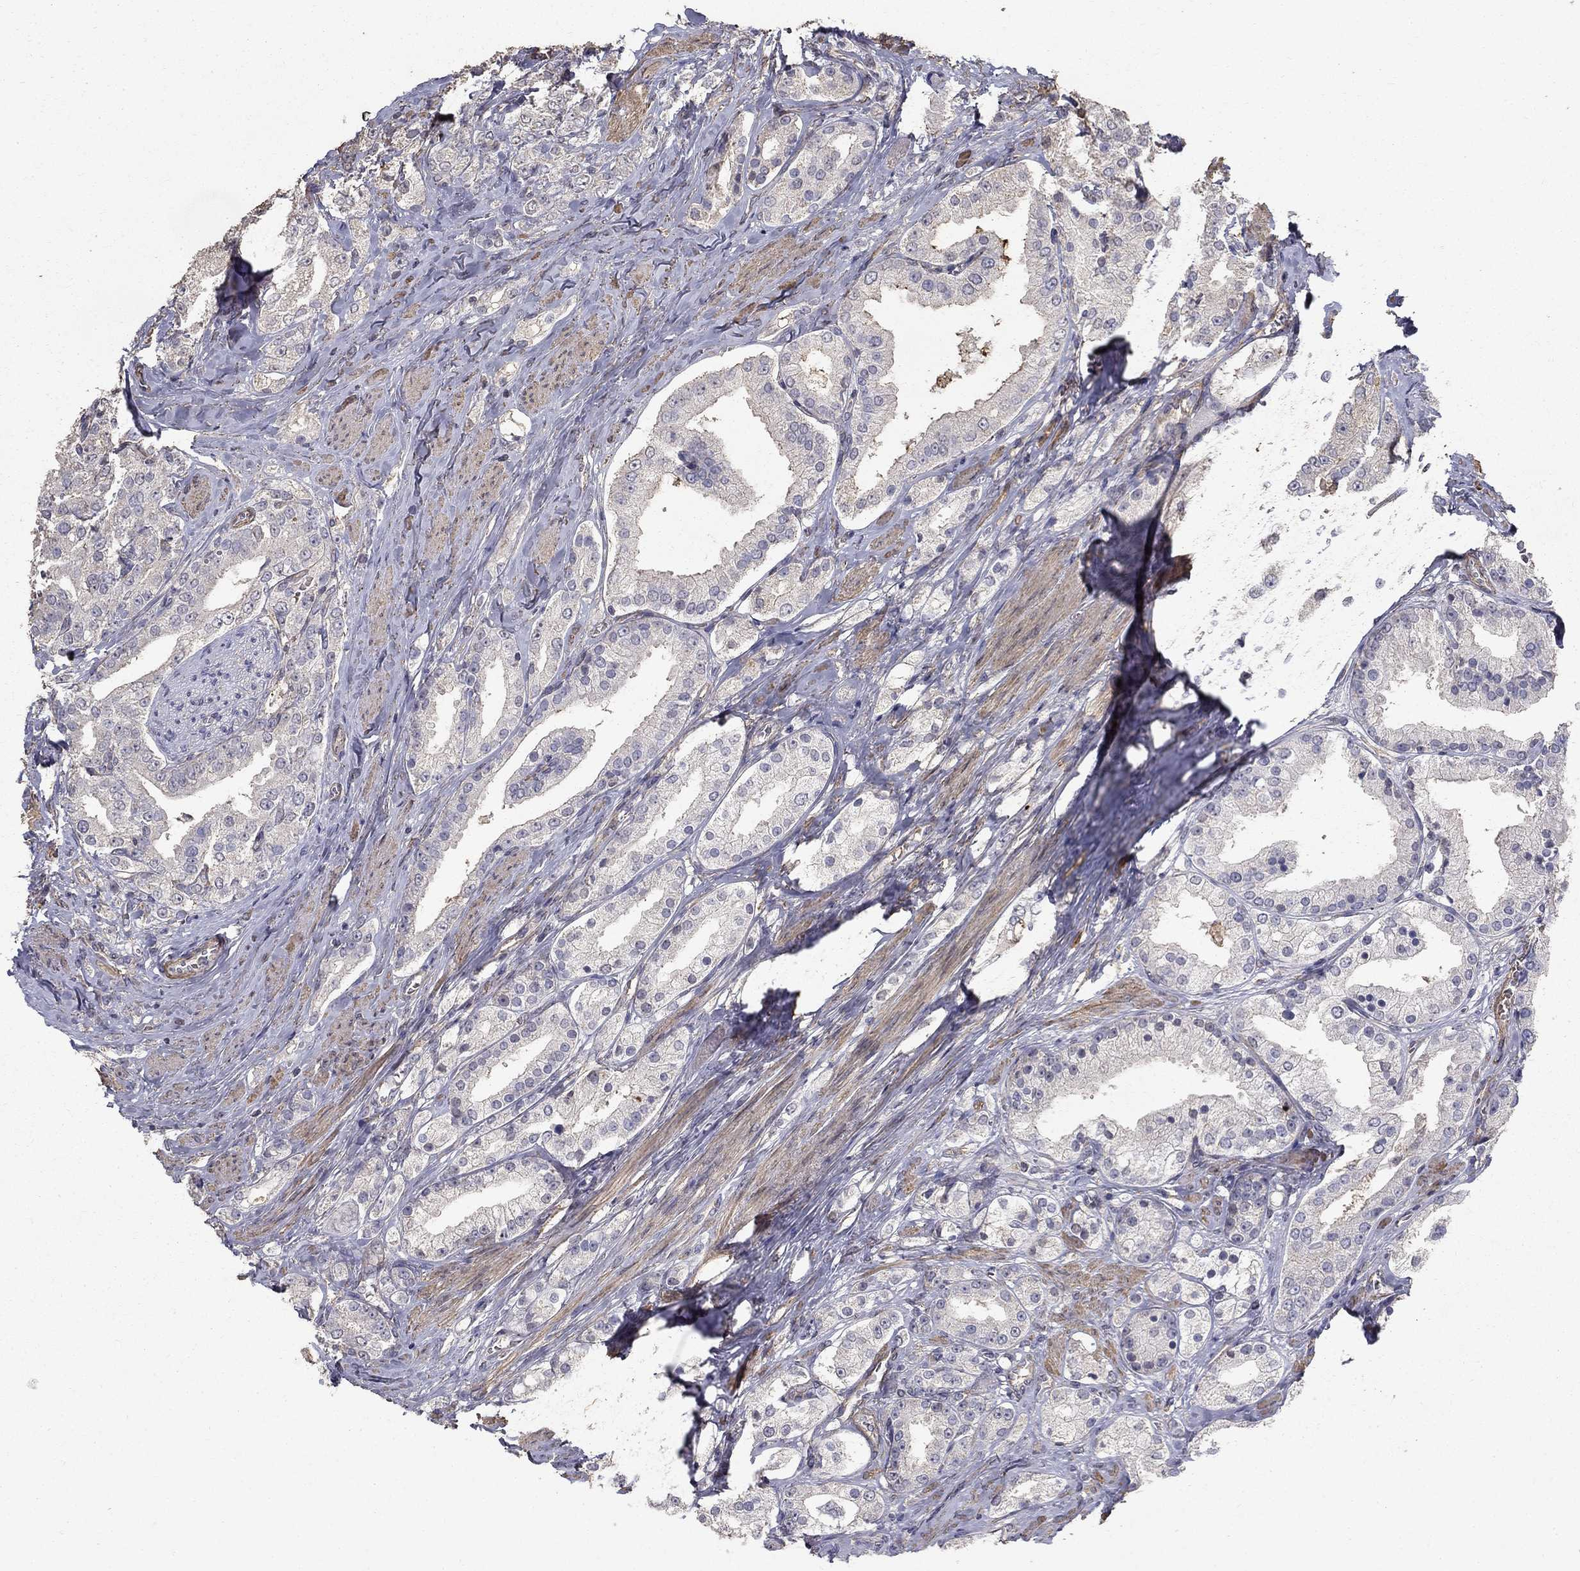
{"staining": {"intensity": "negative", "quantity": "none", "location": "none"}, "tissue": "prostate cancer", "cell_type": "Tumor cells", "image_type": "cancer", "snomed": [{"axis": "morphology", "description": "Adenocarcinoma, NOS"}, {"axis": "topography", "description": "Prostate and seminal vesicle, NOS"}, {"axis": "topography", "description": "Prostate"}], "caption": "A high-resolution micrograph shows IHC staining of prostate cancer (adenocarcinoma), which demonstrates no significant positivity in tumor cells.", "gene": "MPP2", "patient": {"sex": "male", "age": 67}}